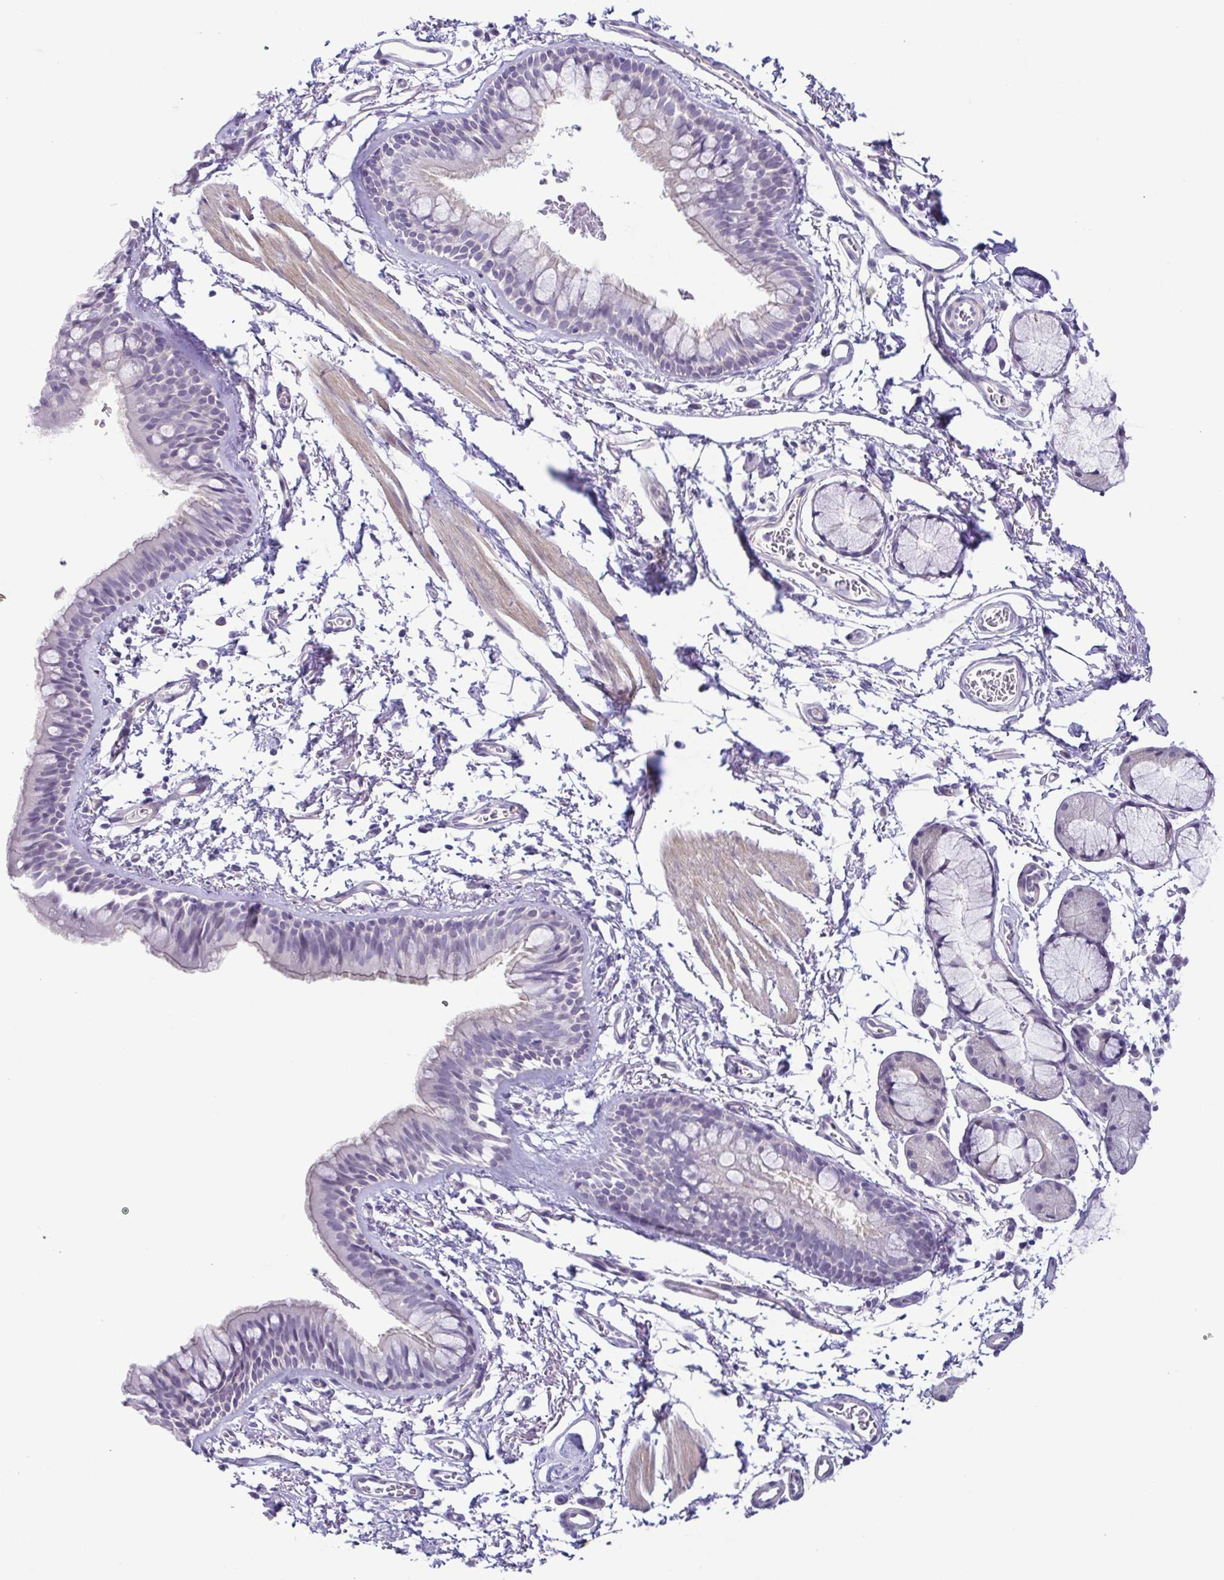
{"staining": {"intensity": "negative", "quantity": "none", "location": "none"}, "tissue": "bronchus", "cell_type": "Respiratory epithelial cells", "image_type": "normal", "snomed": [{"axis": "morphology", "description": "Normal tissue, NOS"}, {"axis": "topography", "description": "Cartilage tissue"}, {"axis": "topography", "description": "Bronchus"}], "caption": "Histopathology image shows no significant protein expression in respiratory epithelial cells of benign bronchus. (DAB (3,3'-diaminobenzidine) IHC visualized using brightfield microscopy, high magnification).", "gene": "TERT", "patient": {"sex": "female", "age": 79}}